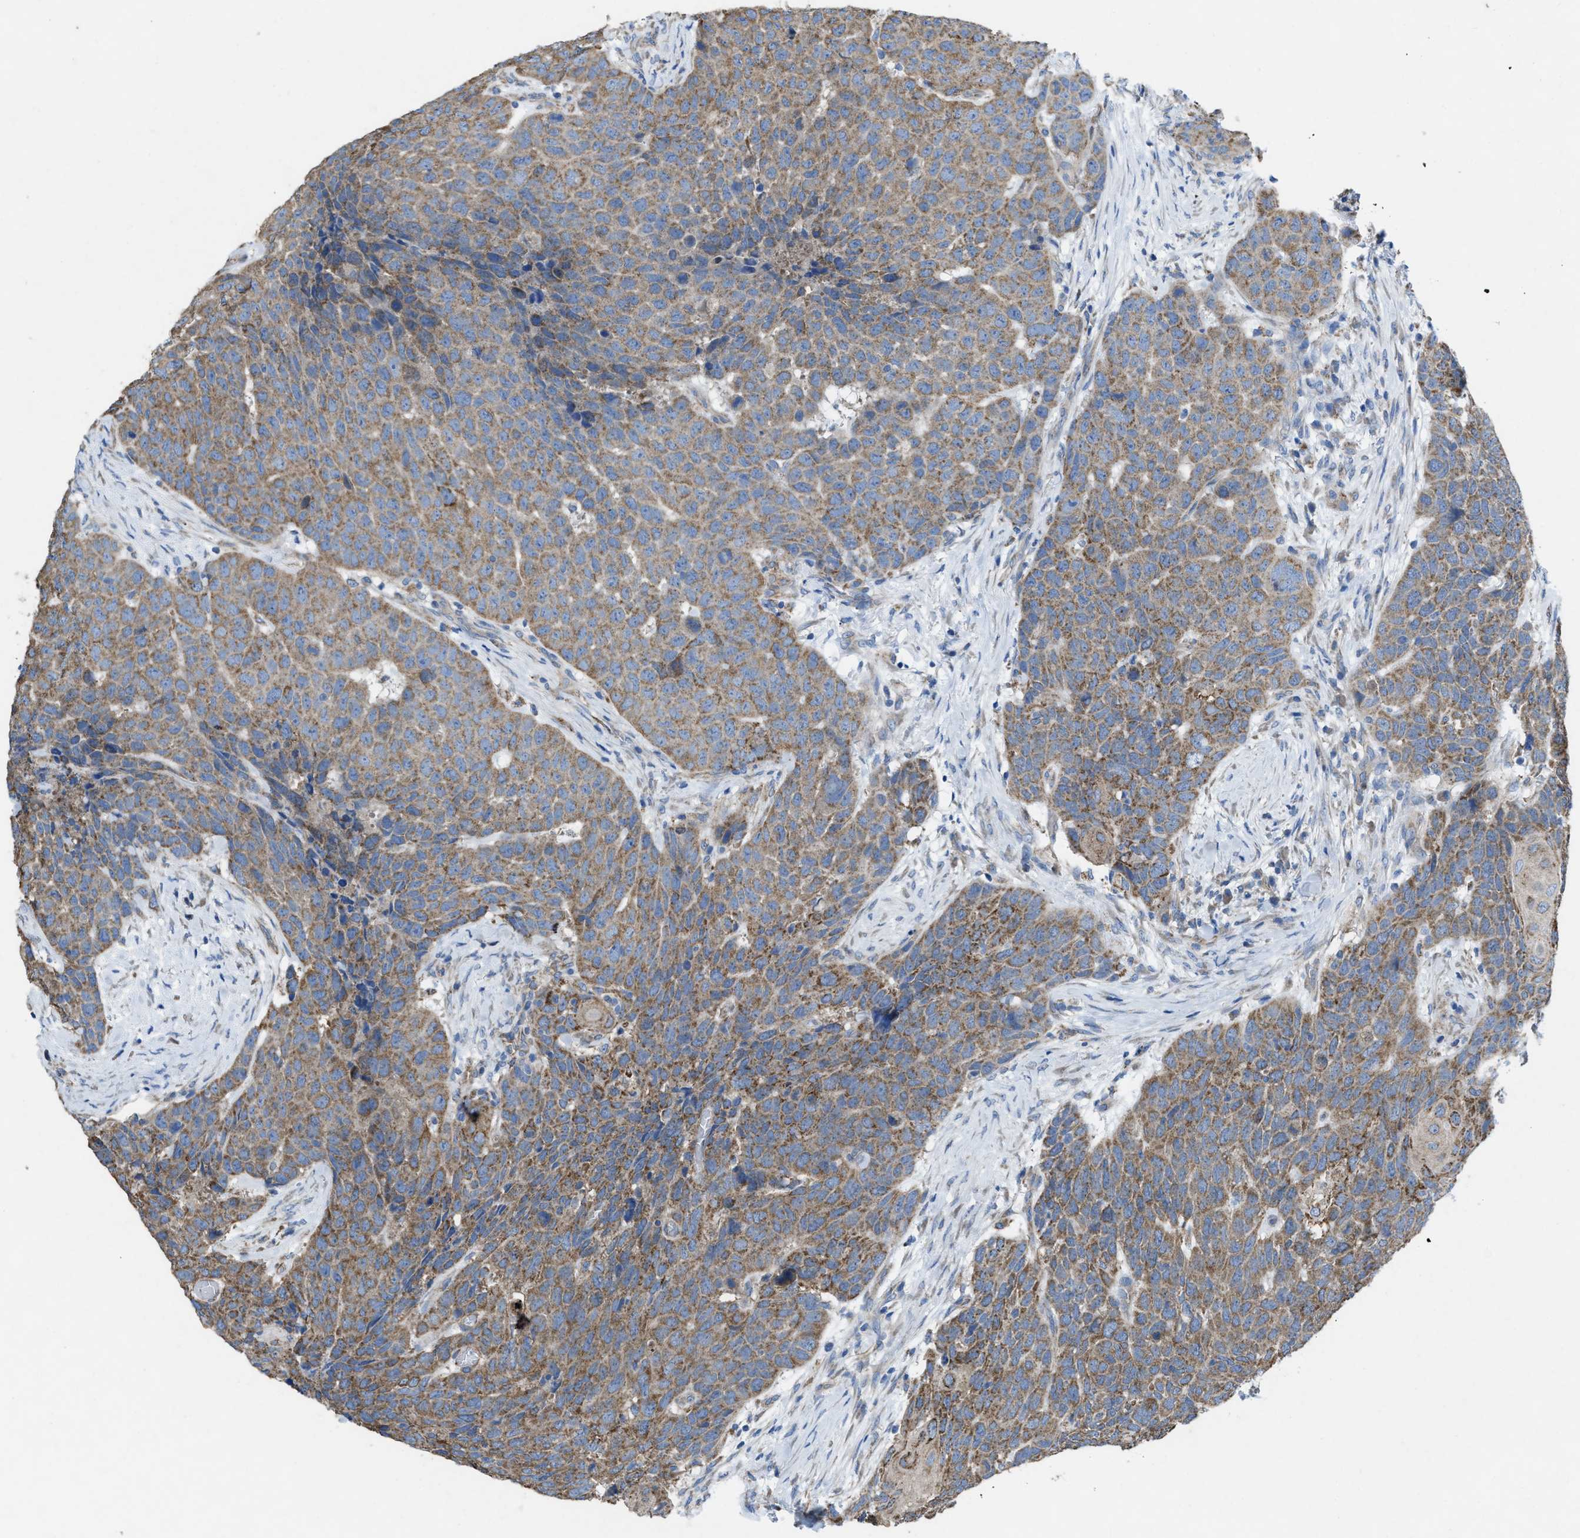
{"staining": {"intensity": "moderate", "quantity": ">75%", "location": "cytoplasmic/membranous"}, "tissue": "head and neck cancer", "cell_type": "Tumor cells", "image_type": "cancer", "snomed": [{"axis": "morphology", "description": "Squamous cell carcinoma, NOS"}, {"axis": "topography", "description": "Head-Neck"}], "caption": "Immunohistochemistry (IHC) (DAB) staining of head and neck squamous cell carcinoma reveals moderate cytoplasmic/membranous protein staining in approximately >75% of tumor cells. (Stains: DAB (3,3'-diaminobenzidine) in brown, nuclei in blue, Microscopy: brightfield microscopy at high magnification).", "gene": "DOLPP1", "patient": {"sex": "male", "age": 66}}